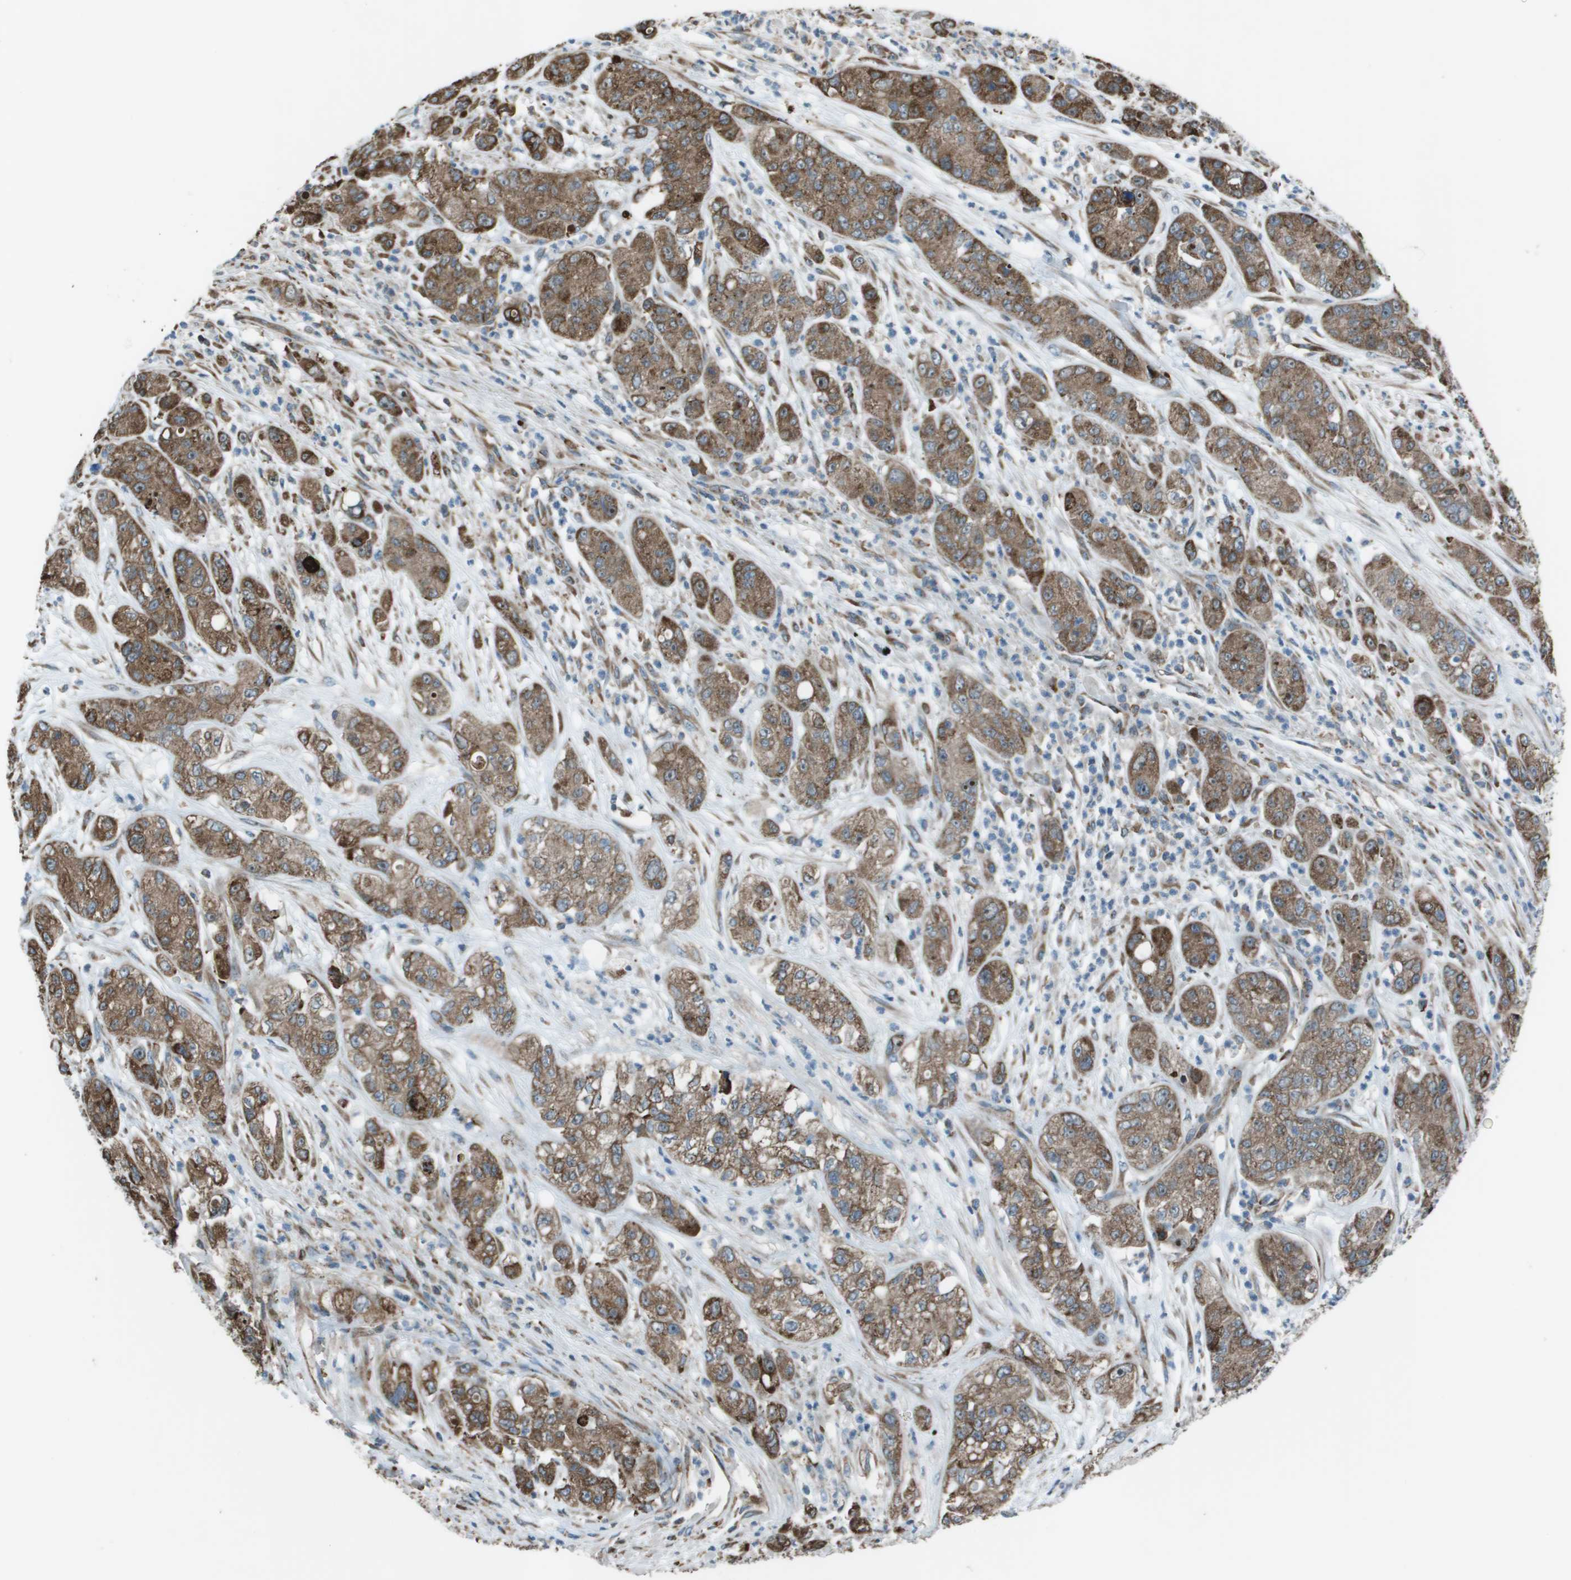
{"staining": {"intensity": "moderate", "quantity": ">75%", "location": "cytoplasmic/membranous"}, "tissue": "pancreatic cancer", "cell_type": "Tumor cells", "image_type": "cancer", "snomed": [{"axis": "morphology", "description": "Adenocarcinoma, NOS"}, {"axis": "topography", "description": "Pancreas"}], "caption": "A micrograph of pancreatic adenocarcinoma stained for a protein exhibits moderate cytoplasmic/membranous brown staining in tumor cells.", "gene": "UTS2", "patient": {"sex": "female", "age": 78}}